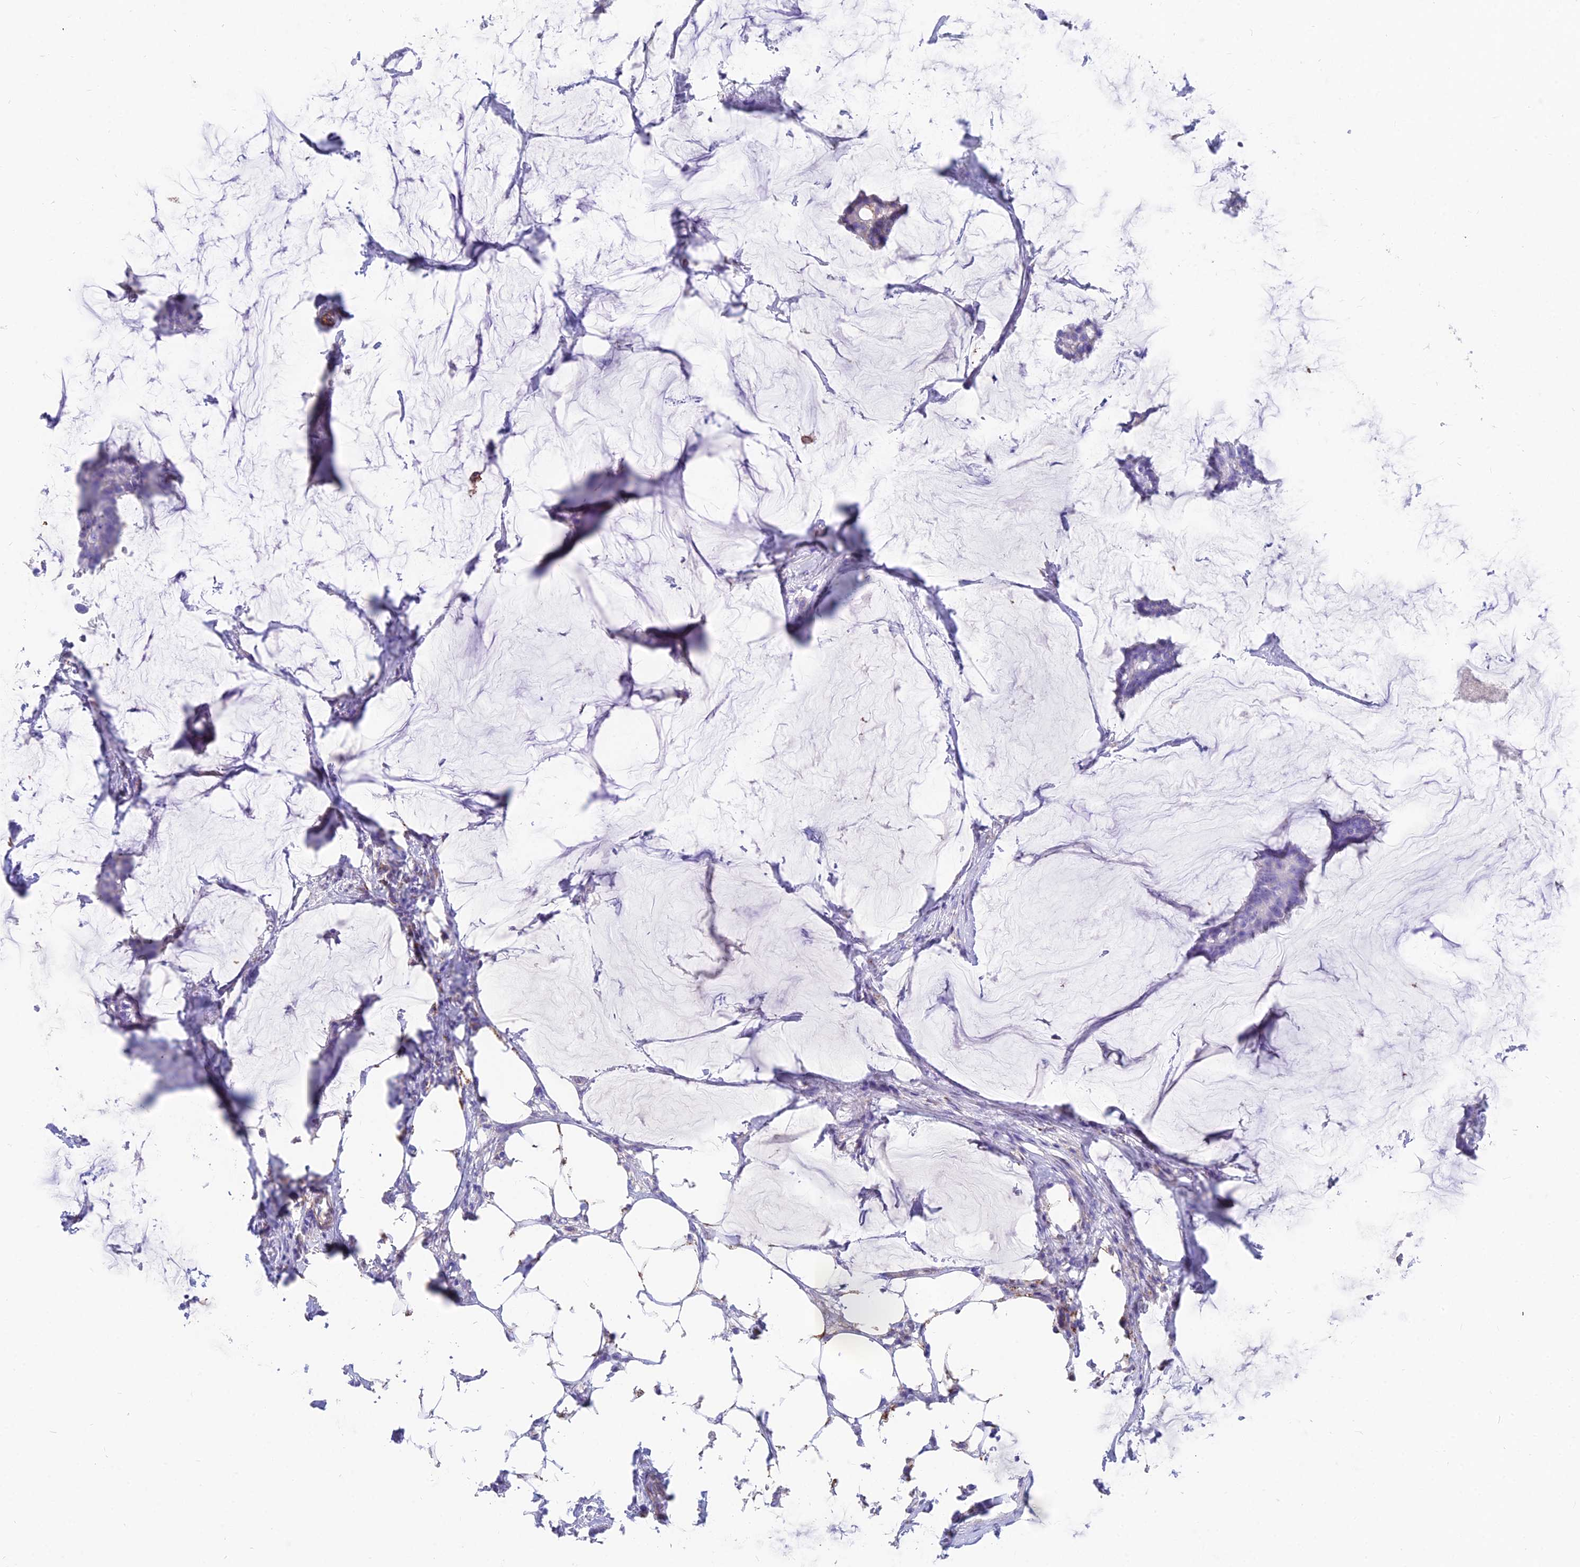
{"staining": {"intensity": "weak", "quantity": "<25%", "location": "cytoplasmic/membranous"}, "tissue": "breast cancer", "cell_type": "Tumor cells", "image_type": "cancer", "snomed": [{"axis": "morphology", "description": "Duct carcinoma"}, {"axis": "topography", "description": "Breast"}], "caption": "Immunohistochemistry (IHC) of human breast invasive ductal carcinoma reveals no positivity in tumor cells. (DAB IHC, high magnification).", "gene": "TIGD6", "patient": {"sex": "female", "age": 93}}